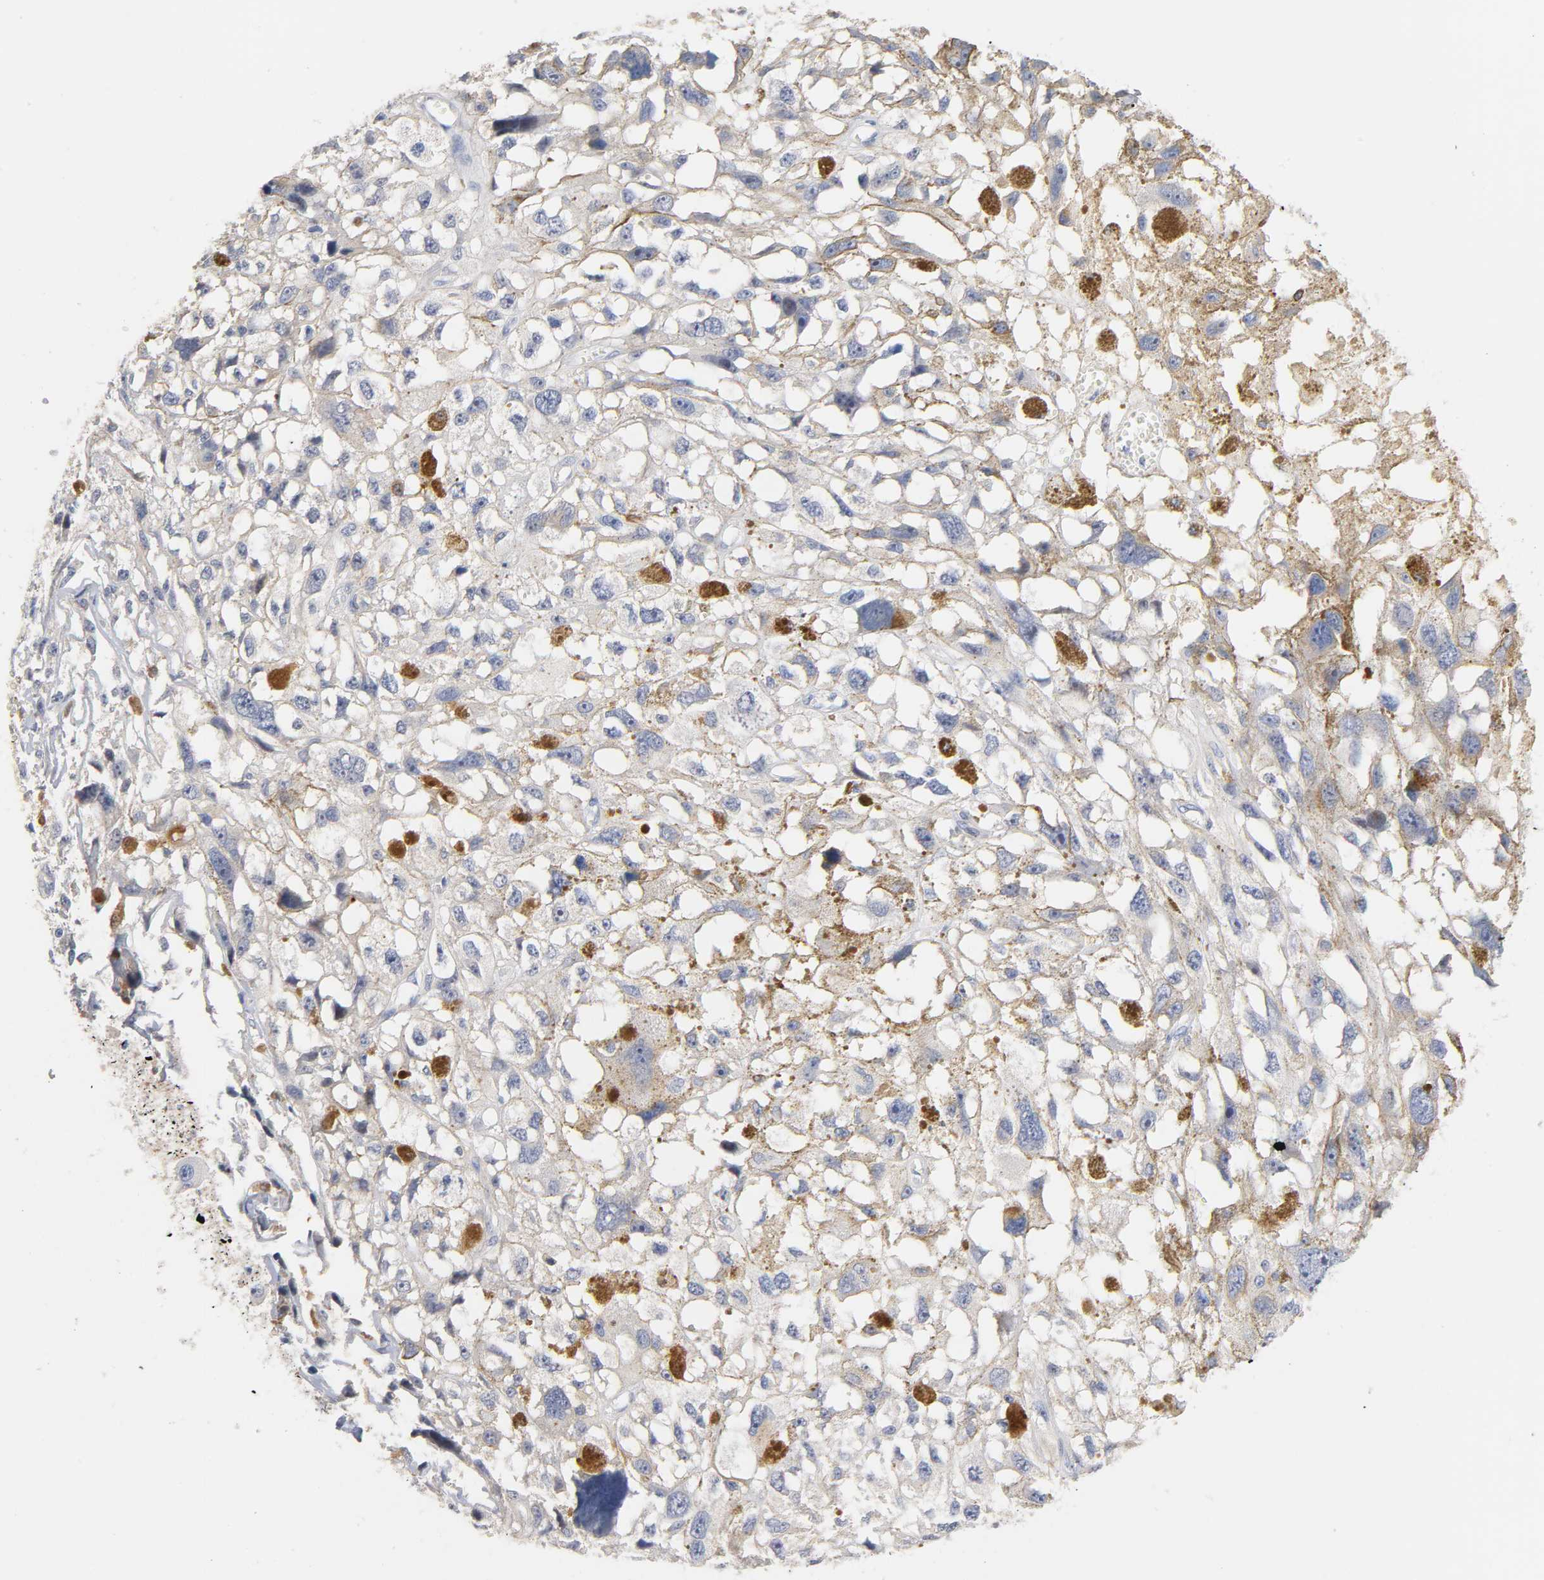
{"staining": {"intensity": "weak", "quantity": "<25%", "location": "cytoplasmic/membranous"}, "tissue": "melanoma", "cell_type": "Tumor cells", "image_type": "cancer", "snomed": [{"axis": "morphology", "description": "Malignant melanoma, Metastatic site"}, {"axis": "topography", "description": "Lymph node"}], "caption": "This is a histopathology image of IHC staining of melanoma, which shows no positivity in tumor cells.", "gene": "IL18", "patient": {"sex": "male", "age": 59}}